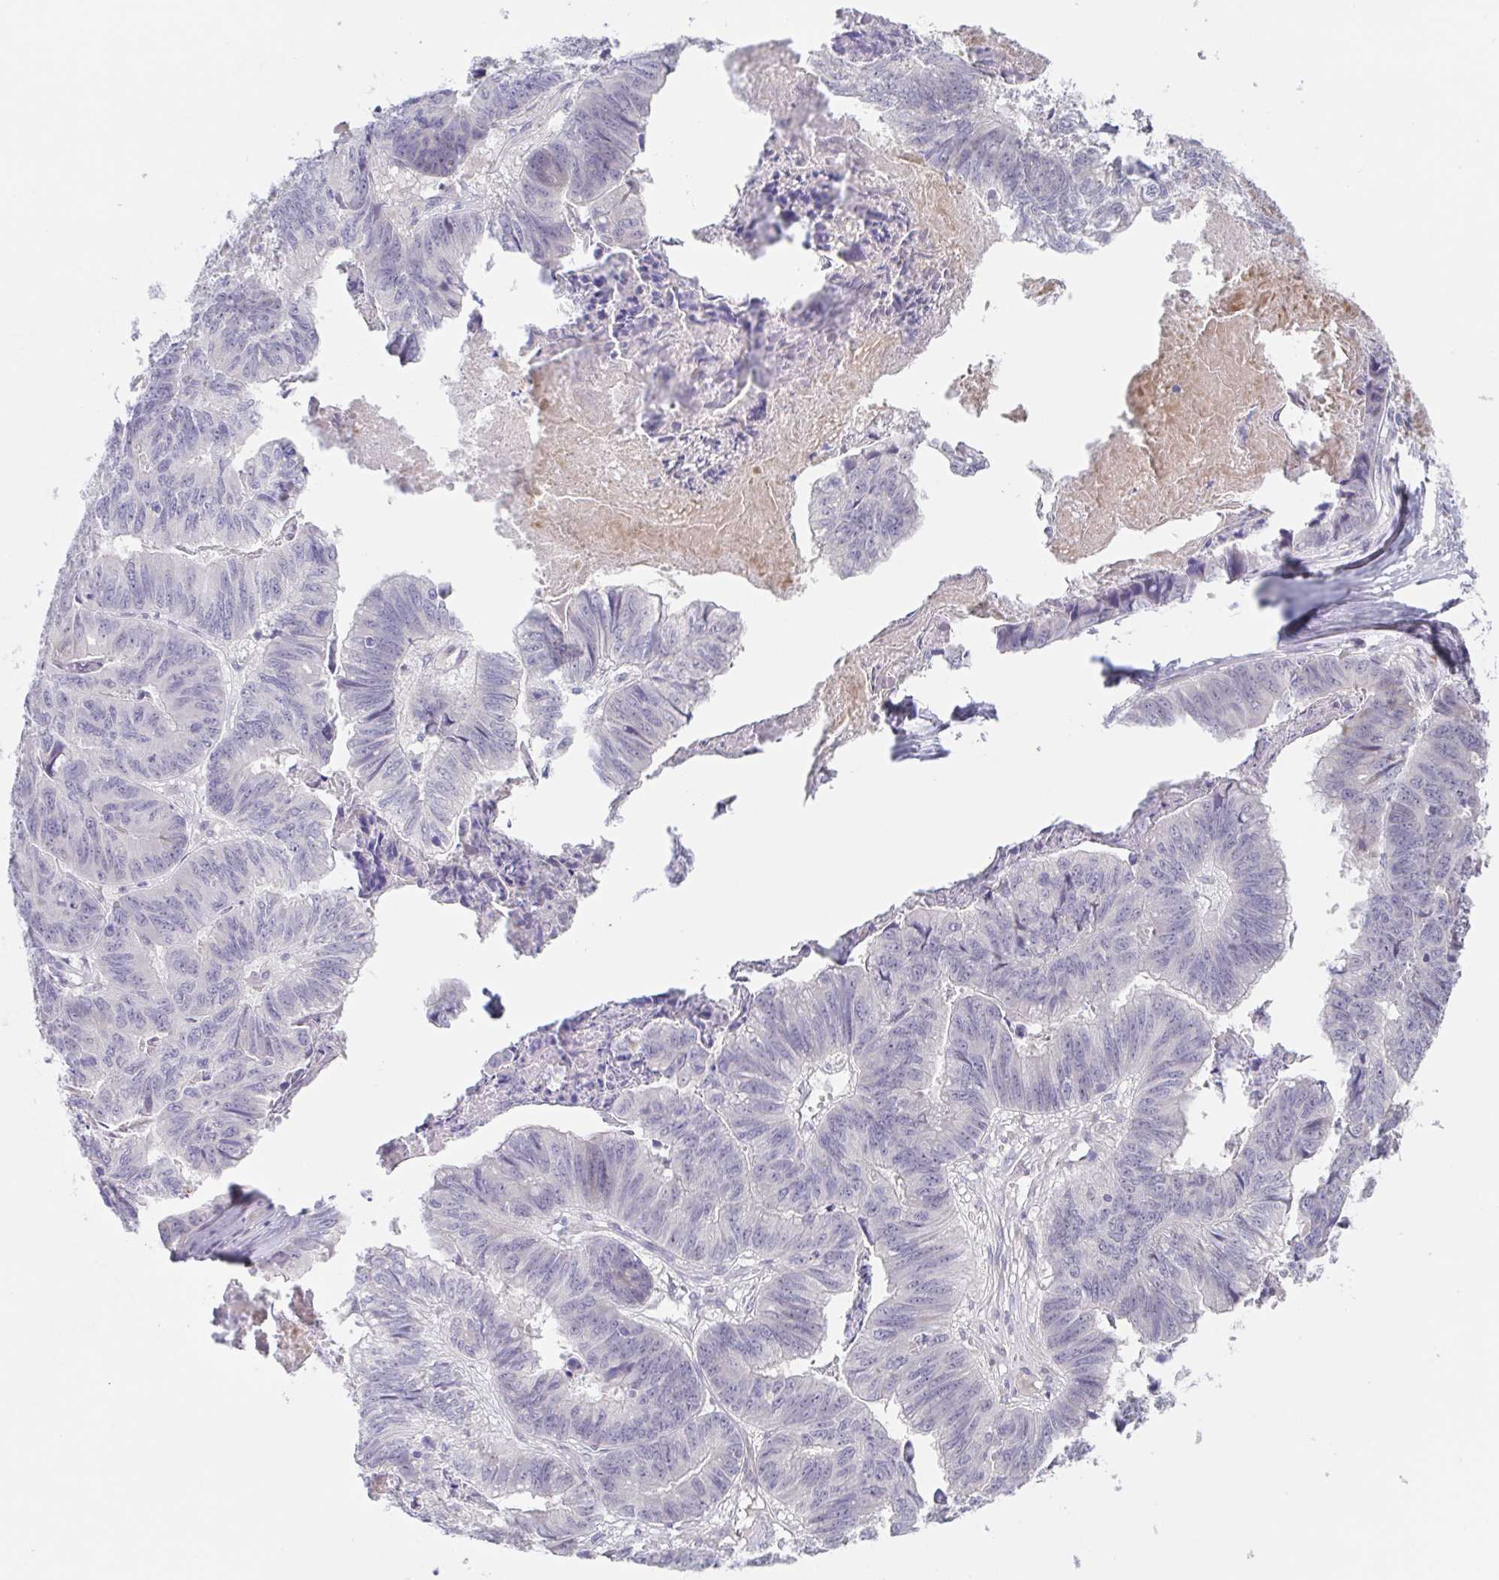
{"staining": {"intensity": "negative", "quantity": "none", "location": "none"}, "tissue": "stomach cancer", "cell_type": "Tumor cells", "image_type": "cancer", "snomed": [{"axis": "morphology", "description": "Adenocarcinoma, NOS"}, {"axis": "topography", "description": "Stomach, lower"}], "caption": "Immunohistochemistry (IHC) of stomach cancer (adenocarcinoma) exhibits no positivity in tumor cells.", "gene": "POU2F3", "patient": {"sex": "male", "age": 77}}